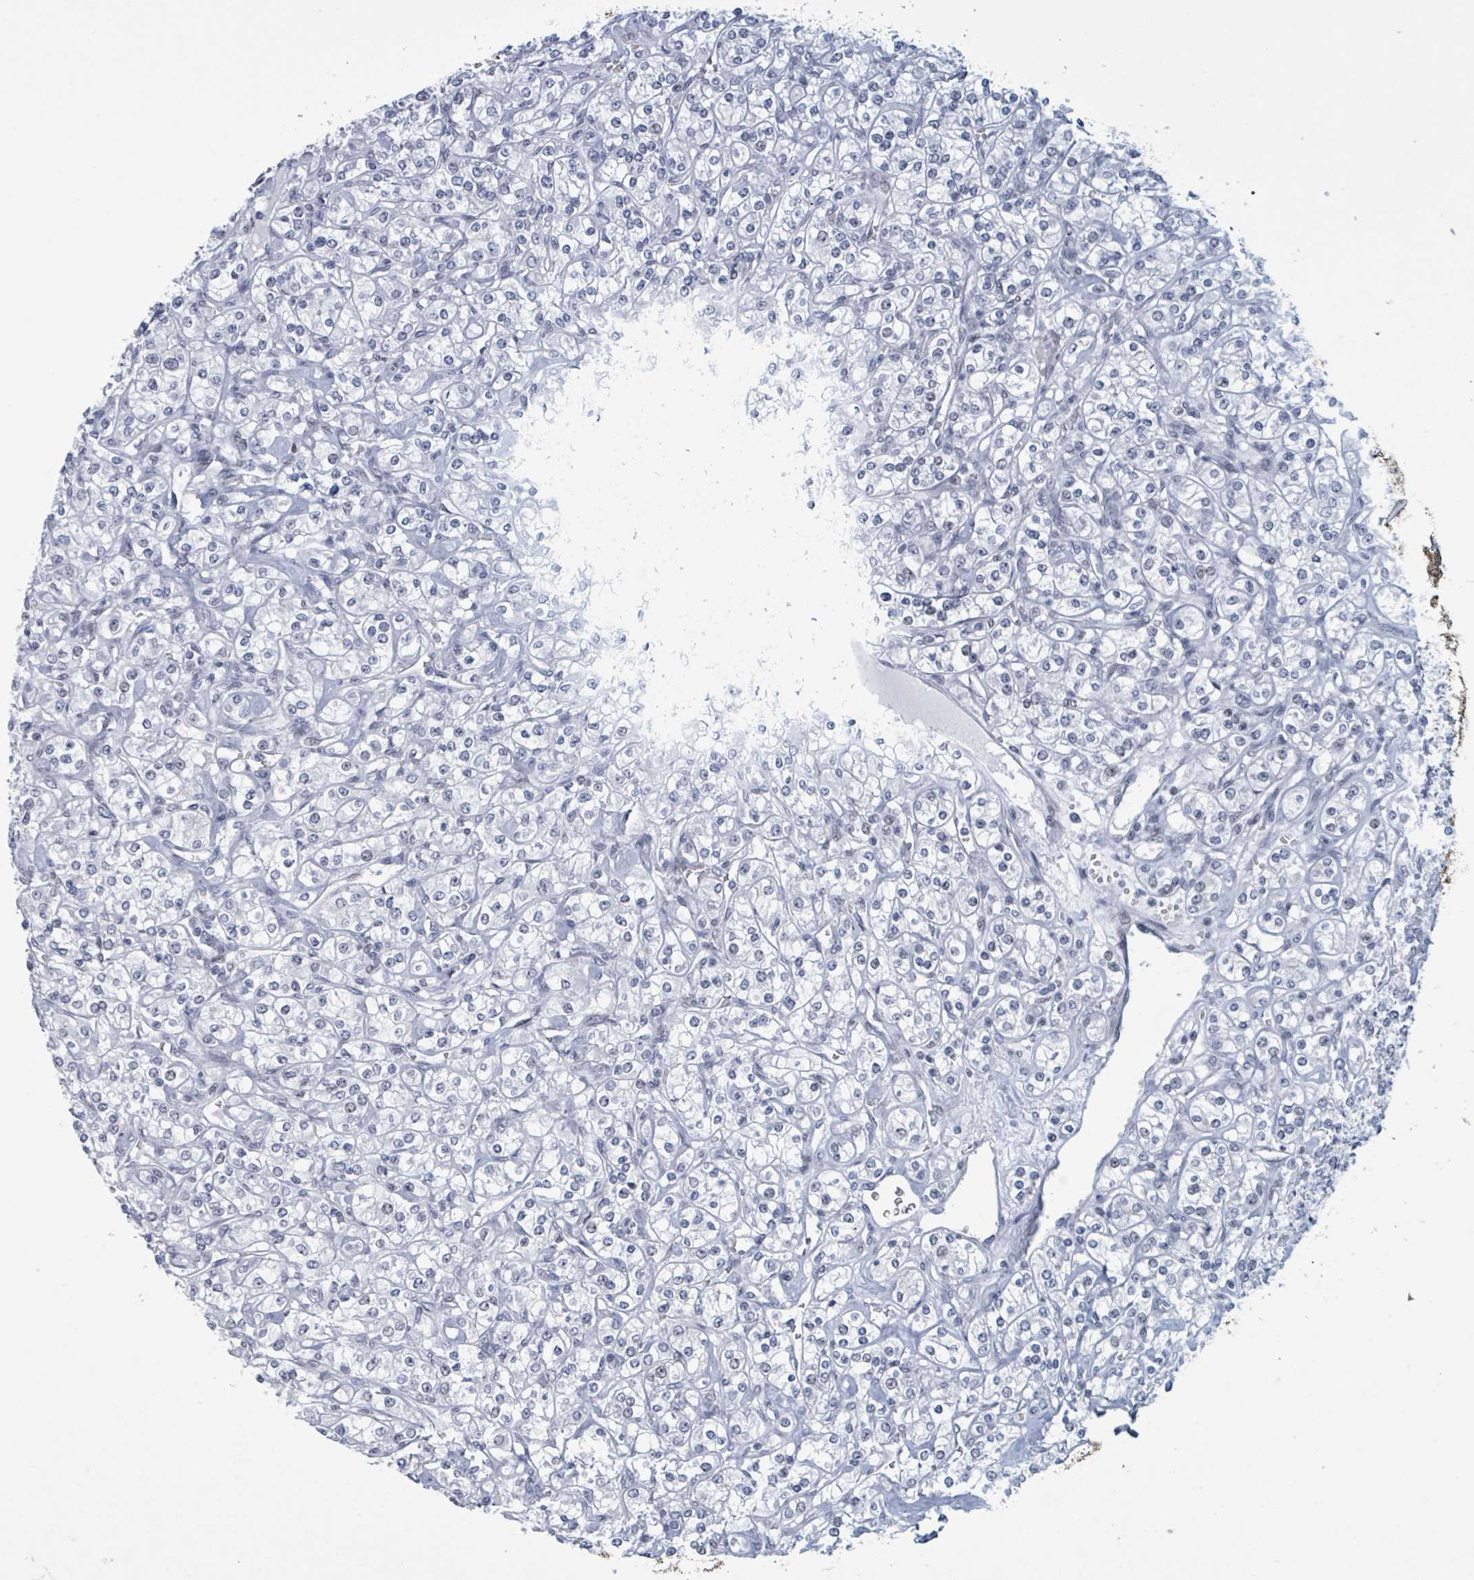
{"staining": {"intensity": "negative", "quantity": "none", "location": "none"}, "tissue": "renal cancer", "cell_type": "Tumor cells", "image_type": "cancer", "snomed": [{"axis": "morphology", "description": "Adenocarcinoma, NOS"}, {"axis": "topography", "description": "Kidney"}], "caption": "DAB immunohistochemical staining of human renal cancer exhibits no significant staining in tumor cells. (Immunohistochemistry (ihc), brightfield microscopy, high magnification).", "gene": "CT45A5", "patient": {"sex": "male", "age": 77}}